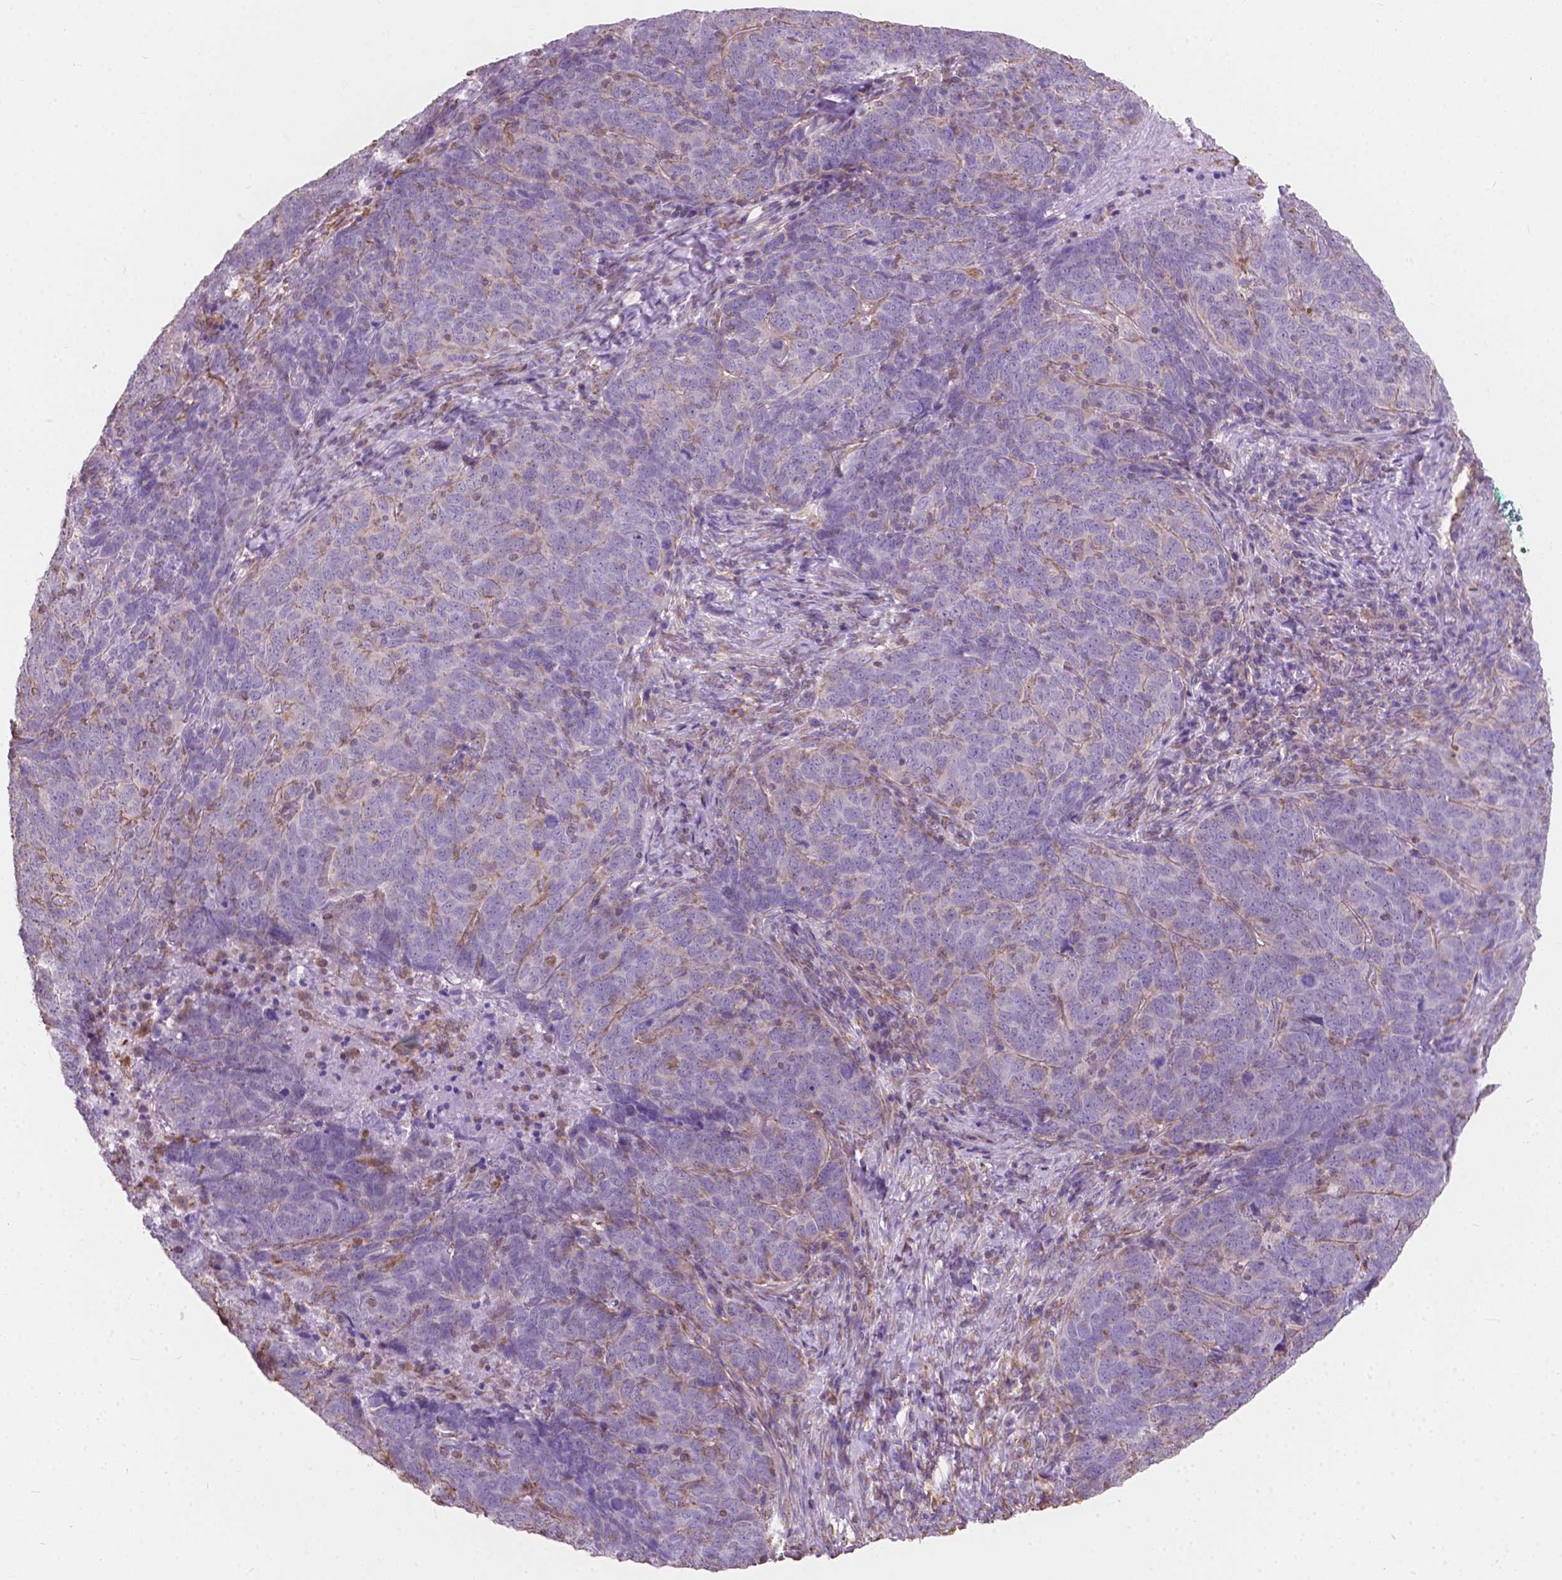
{"staining": {"intensity": "negative", "quantity": "none", "location": "none"}, "tissue": "skin cancer", "cell_type": "Tumor cells", "image_type": "cancer", "snomed": [{"axis": "morphology", "description": "Squamous cell carcinoma, NOS"}, {"axis": "topography", "description": "Skin"}, {"axis": "topography", "description": "Anal"}], "caption": "High magnification brightfield microscopy of skin squamous cell carcinoma stained with DAB (brown) and counterstained with hematoxylin (blue): tumor cells show no significant staining.", "gene": "AMOT", "patient": {"sex": "female", "age": 51}}